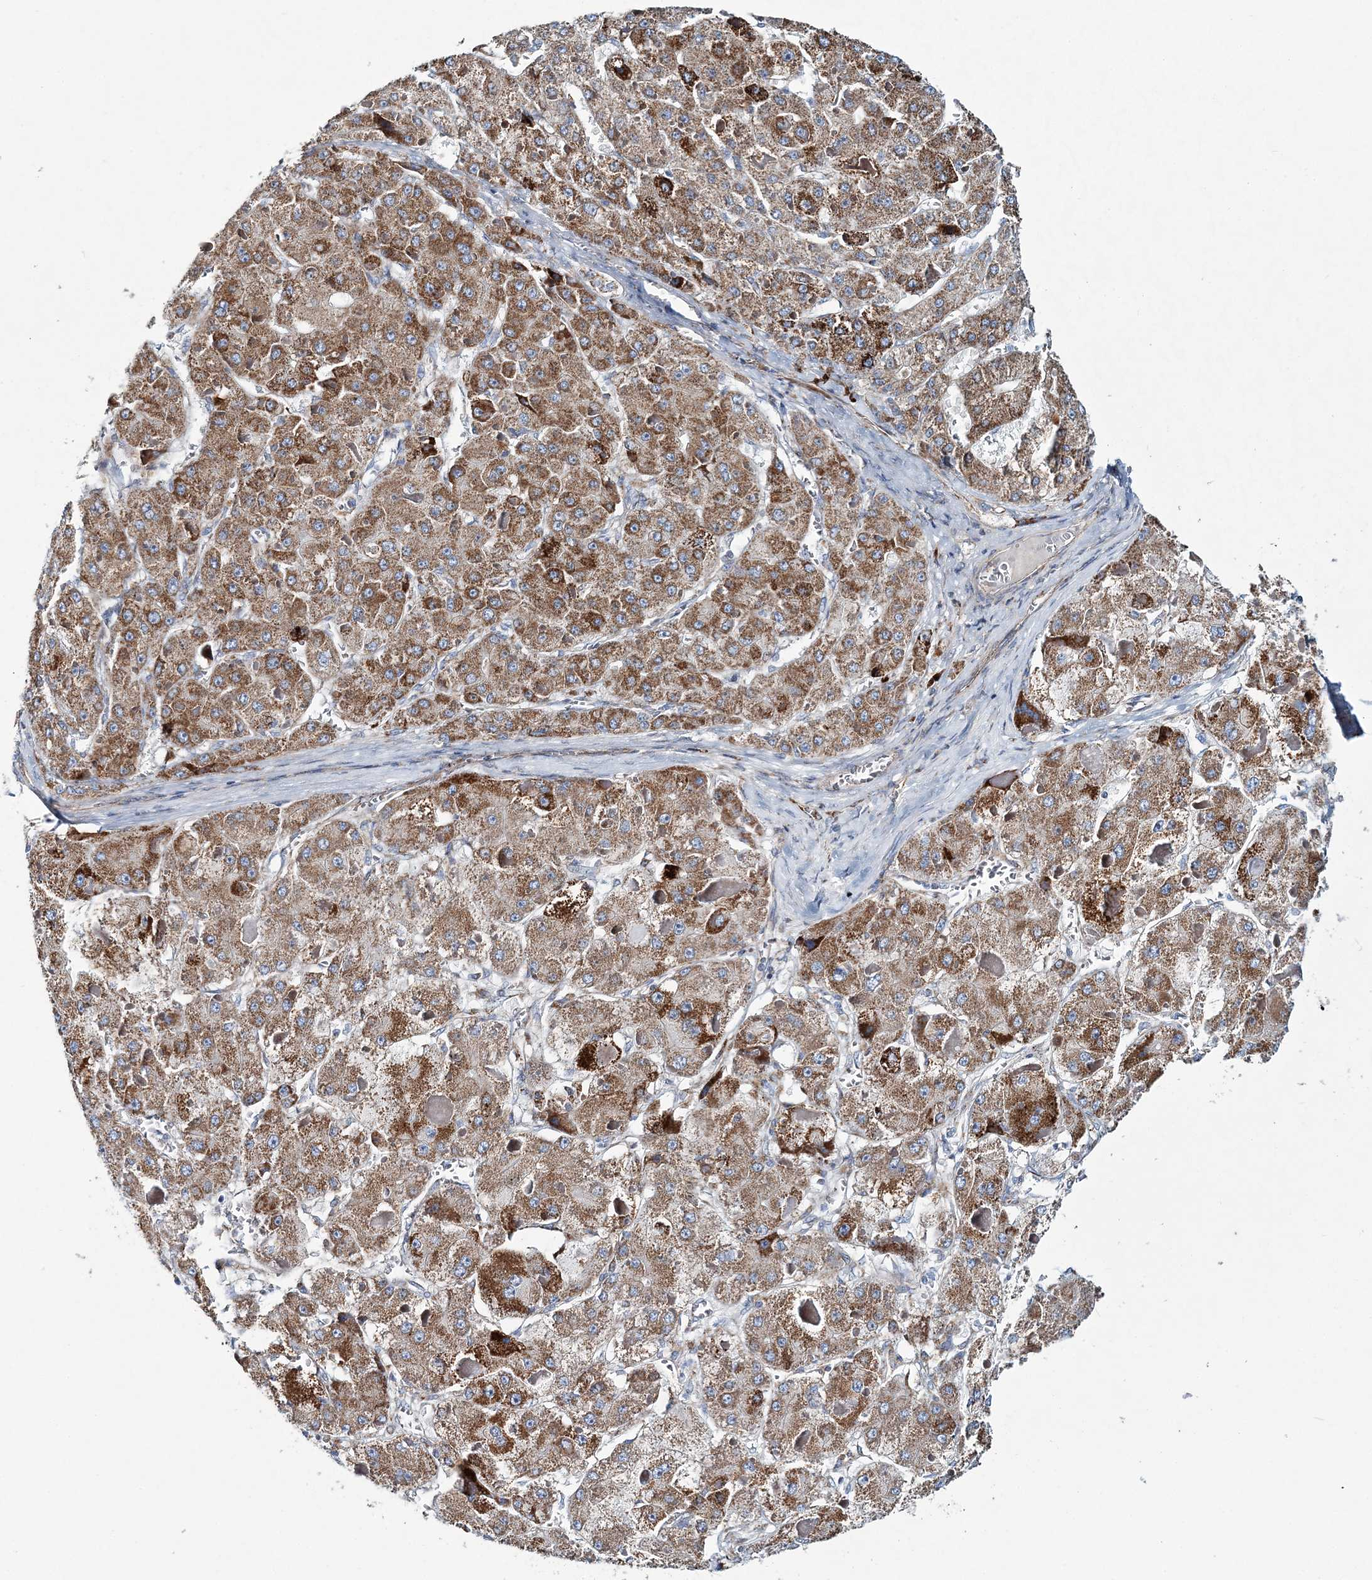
{"staining": {"intensity": "strong", "quantity": ">75%", "location": "cytoplasmic/membranous"}, "tissue": "liver cancer", "cell_type": "Tumor cells", "image_type": "cancer", "snomed": [{"axis": "morphology", "description": "Carcinoma, Hepatocellular, NOS"}, {"axis": "topography", "description": "Liver"}], "caption": "Immunohistochemistry (IHC) histopathology image of liver cancer stained for a protein (brown), which reveals high levels of strong cytoplasmic/membranous staining in about >75% of tumor cells.", "gene": "ARHGAP6", "patient": {"sex": "female", "age": 73}}